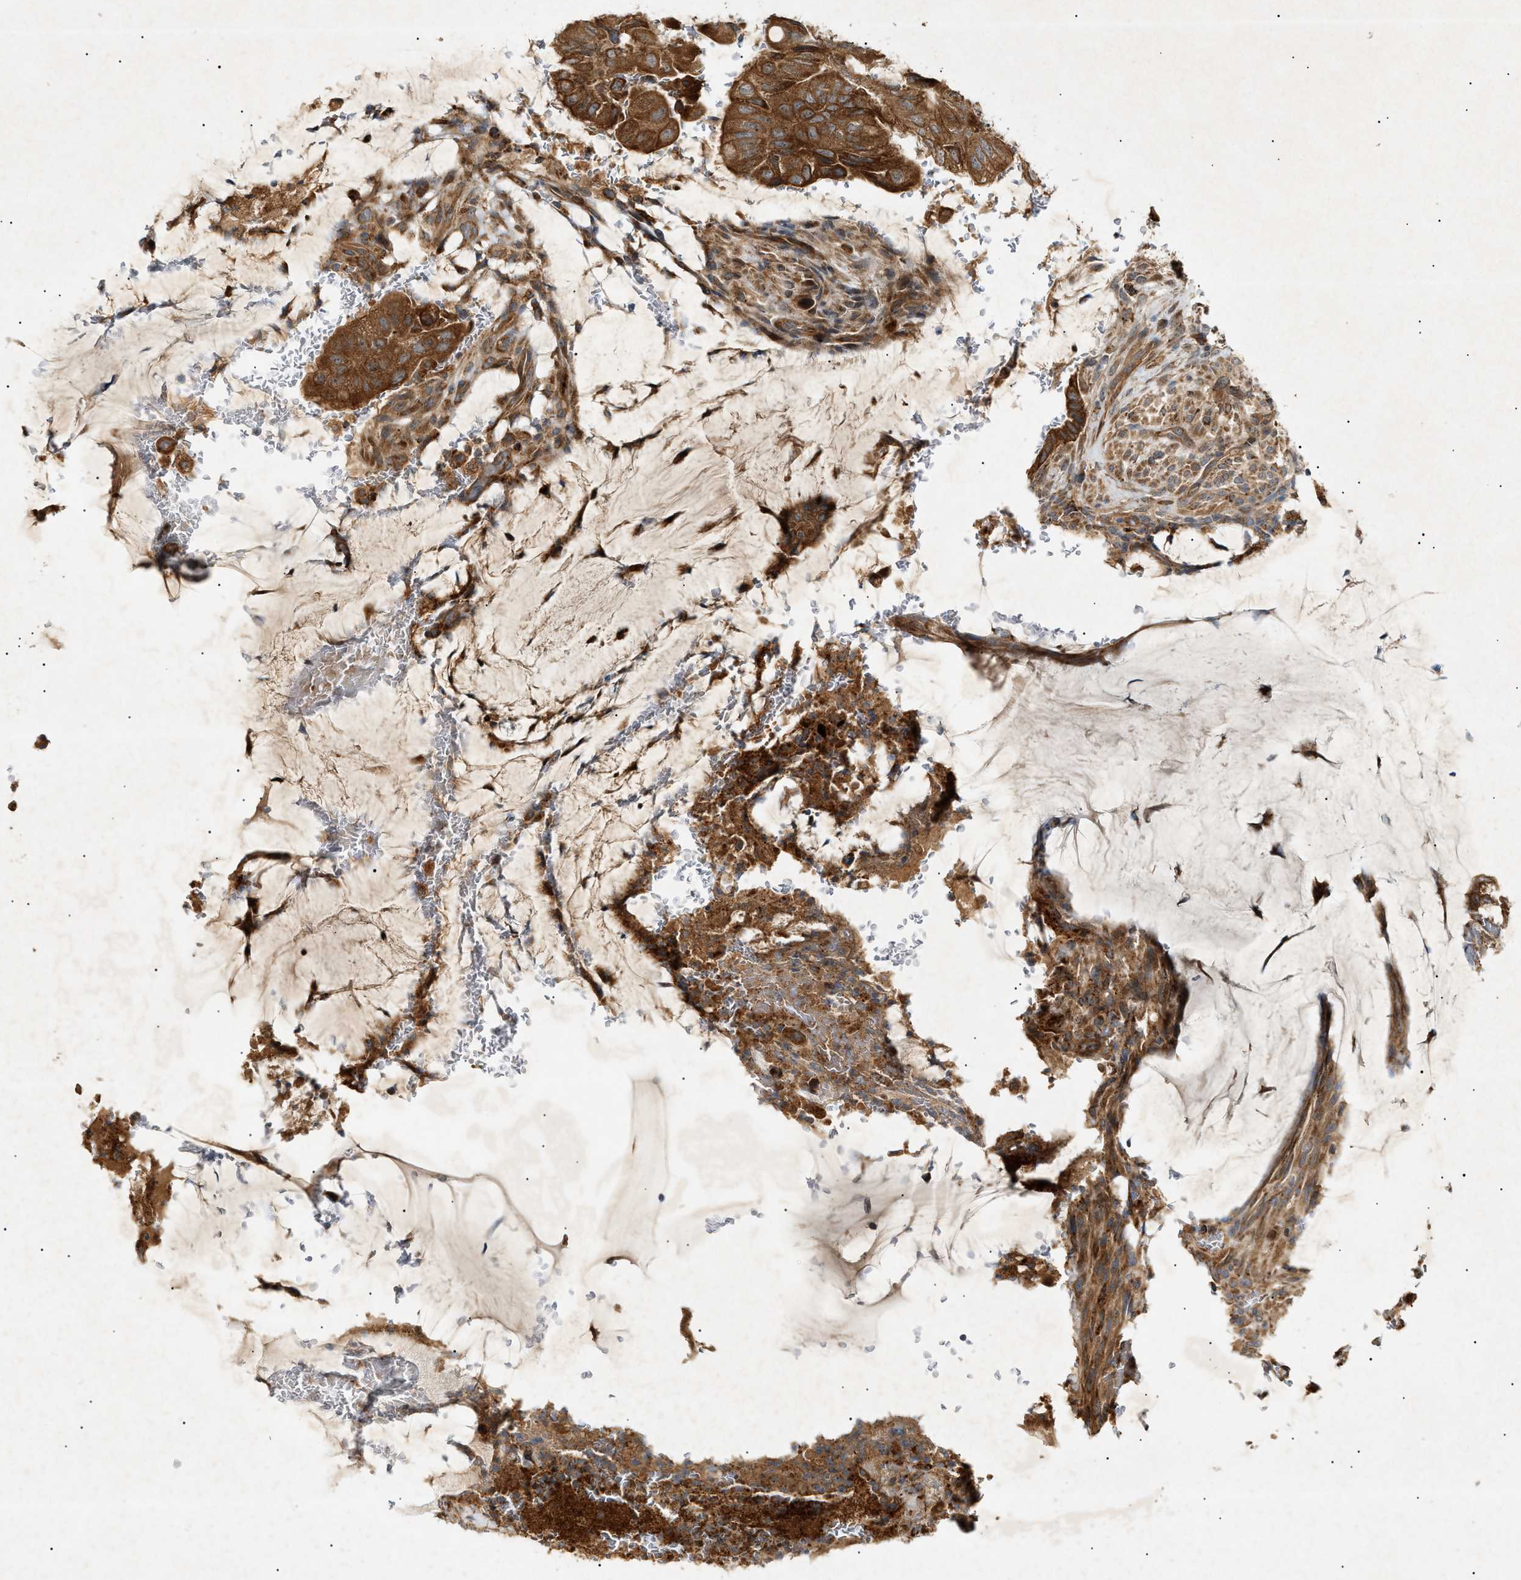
{"staining": {"intensity": "strong", "quantity": ">75%", "location": "cytoplasmic/membranous"}, "tissue": "colorectal cancer", "cell_type": "Tumor cells", "image_type": "cancer", "snomed": [{"axis": "morphology", "description": "Normal tissue, NOS"}, {"axis": "morphology", "description": "Adenocarcinoma, NOS"}, {"axis": "topography", "description": "Rectum"}], "caption": "Immunohistochemical staining of human colorectal cancer (adenocarcinoma) shows strong cytoplasmic/membranous protein expression in about >75% of tumor cells.", "gene": "MTCH1", "patient": {"sex": "male", "age": 92}}